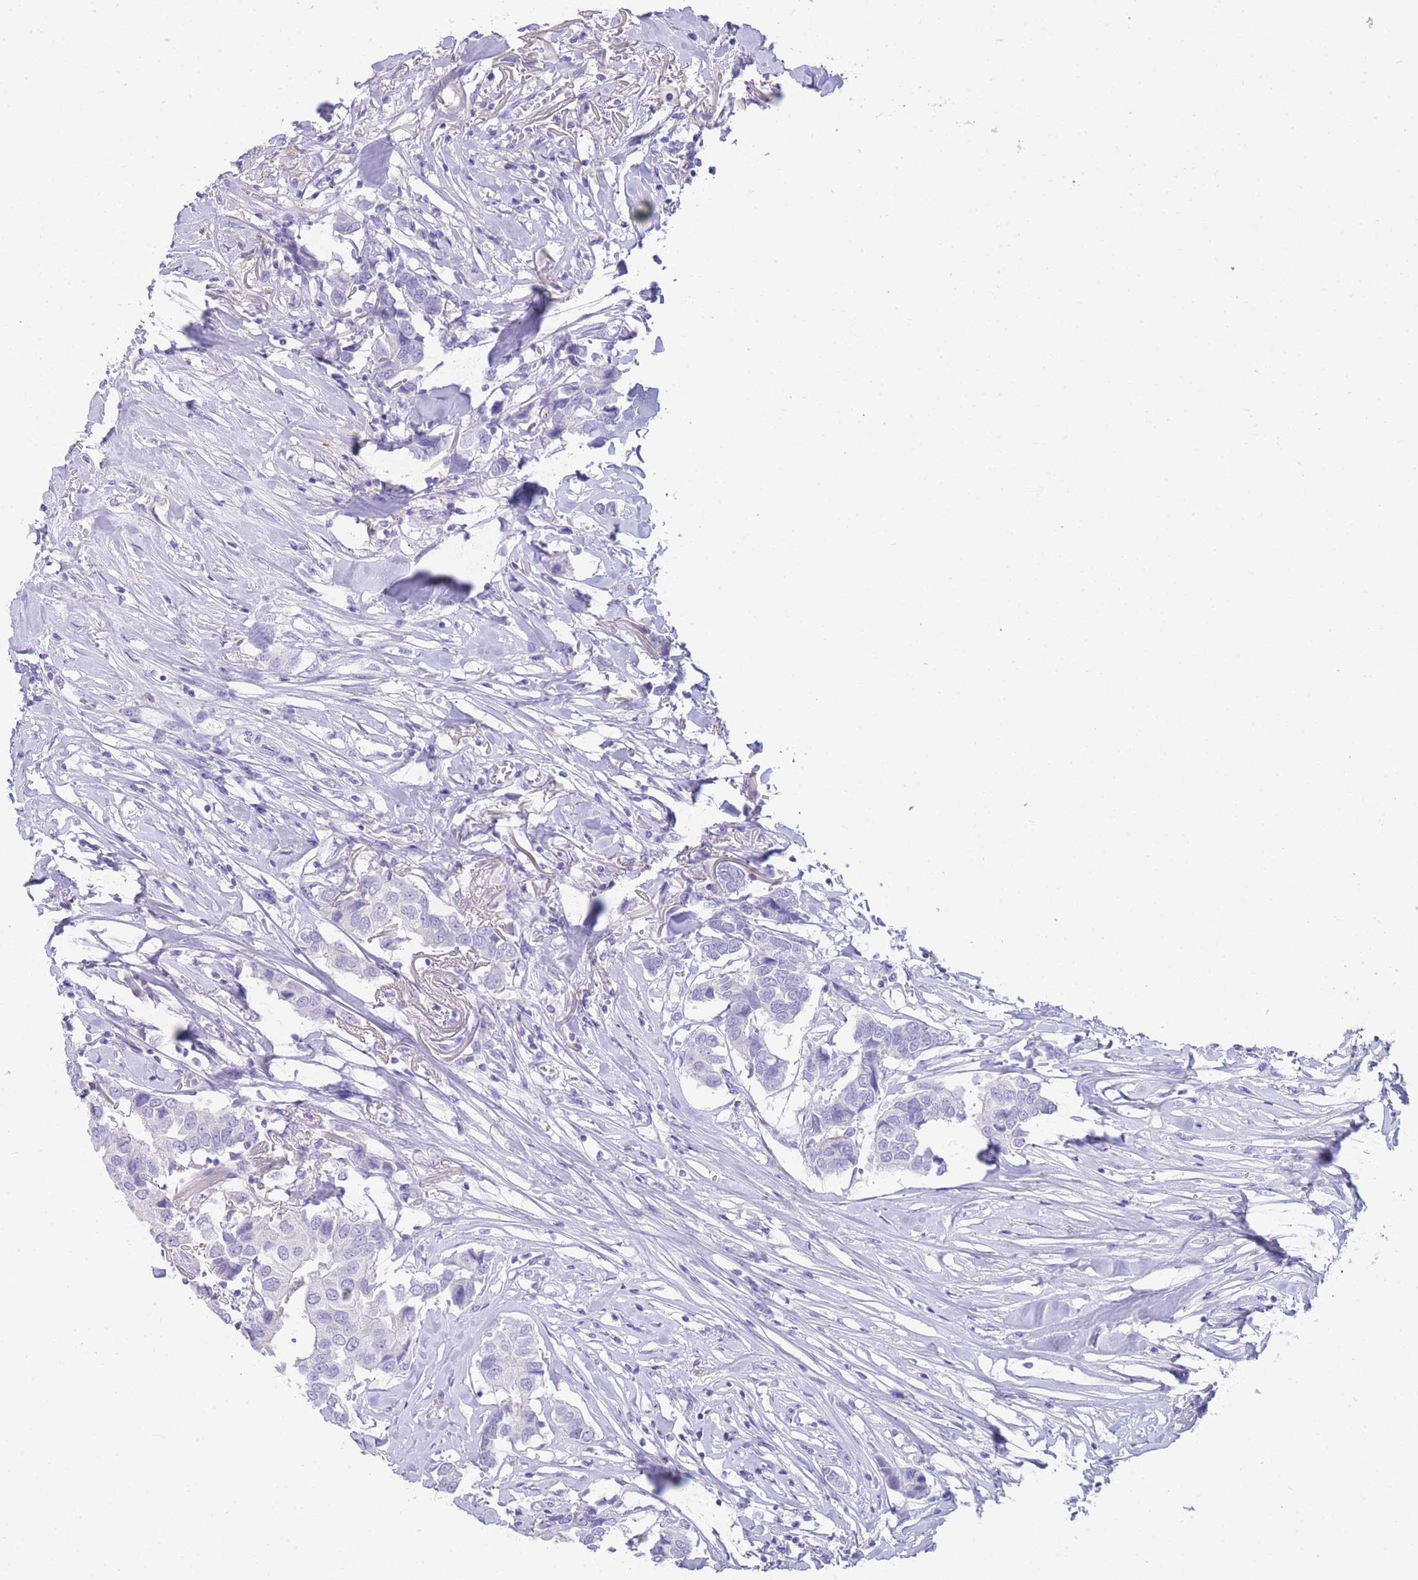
{"staining": {"intensity": "negative", "quantity": "none", "location": "none"}, "tissue": "breast cancer", "cell_type": "Tumor cells", "image_type": "cancer", "snomed": [{"axis": "morphology", "description": "Duct carcinoma"}, {"axis": "topography", "description": "Breast"}], "caption": "This is a image of immunohistochemistry (IHC) staining of breast invasive ductal carcinoma, which shows no positivity in tumor cells.", "gene": "DPP4", "patient": {"sex": "female", "age": 80}}